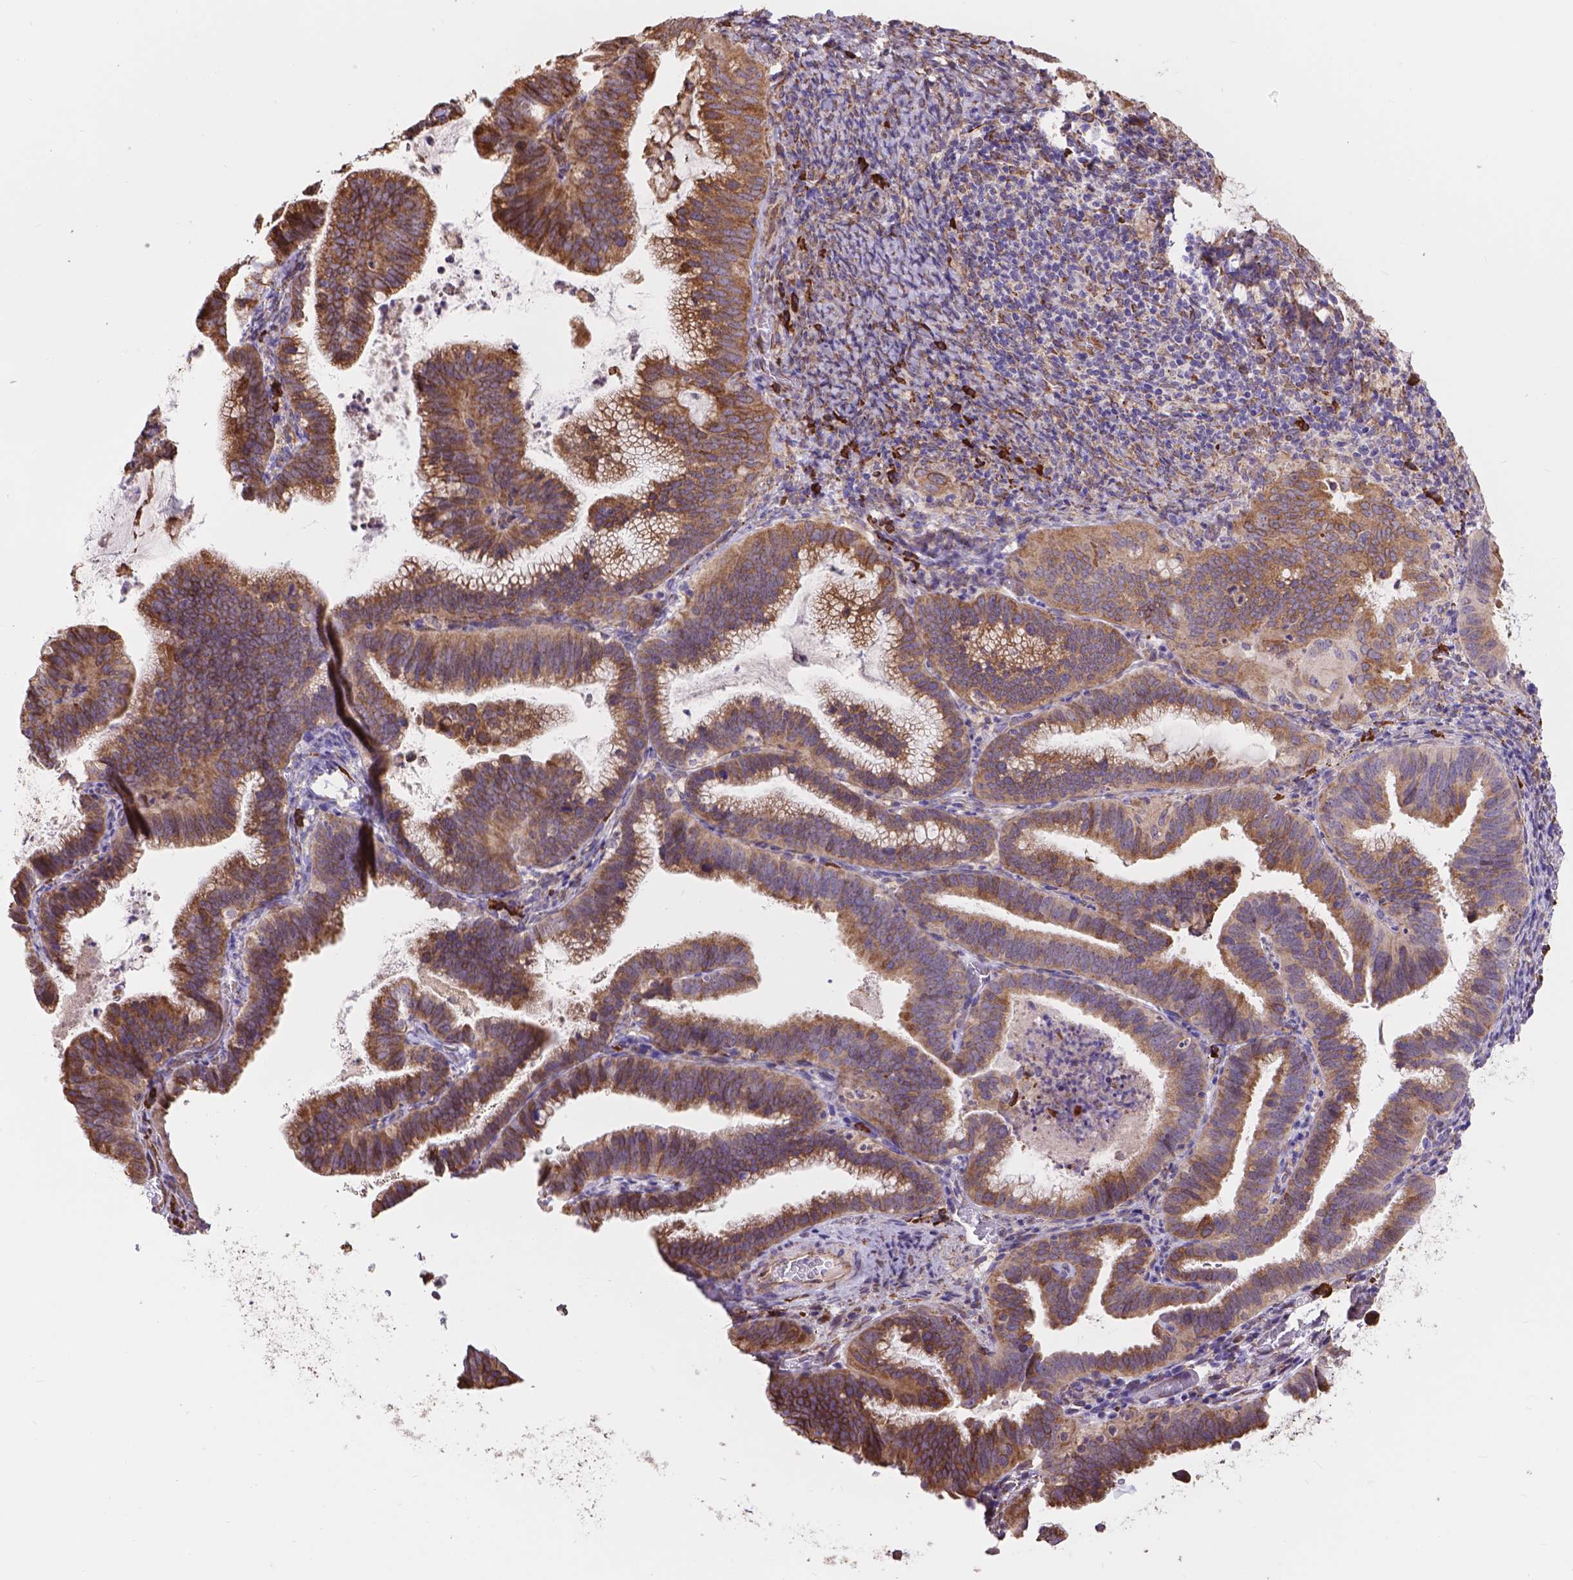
{"staining": {"intensity": "strong", "quantity": ">75%", "location": "cytoplasmic/membranous"}, "tissue": "cervical cancer", "cell_type": "Tumor cells", "image_type": "cancer", "snomed": [{"axis": "morphology", "description": "Adenocarcinoma, NOS"}, {"axis": "topography", "description": "Cervix"}], "caption": "Adenocarcinoma (cervical) stained with DAB IHC exhibits high levels of strong cytoplasmic/membranous expression in about >75% of tumor cells.", "gene": "IPO11", "patient": {"sex": "female", "age": 61}}